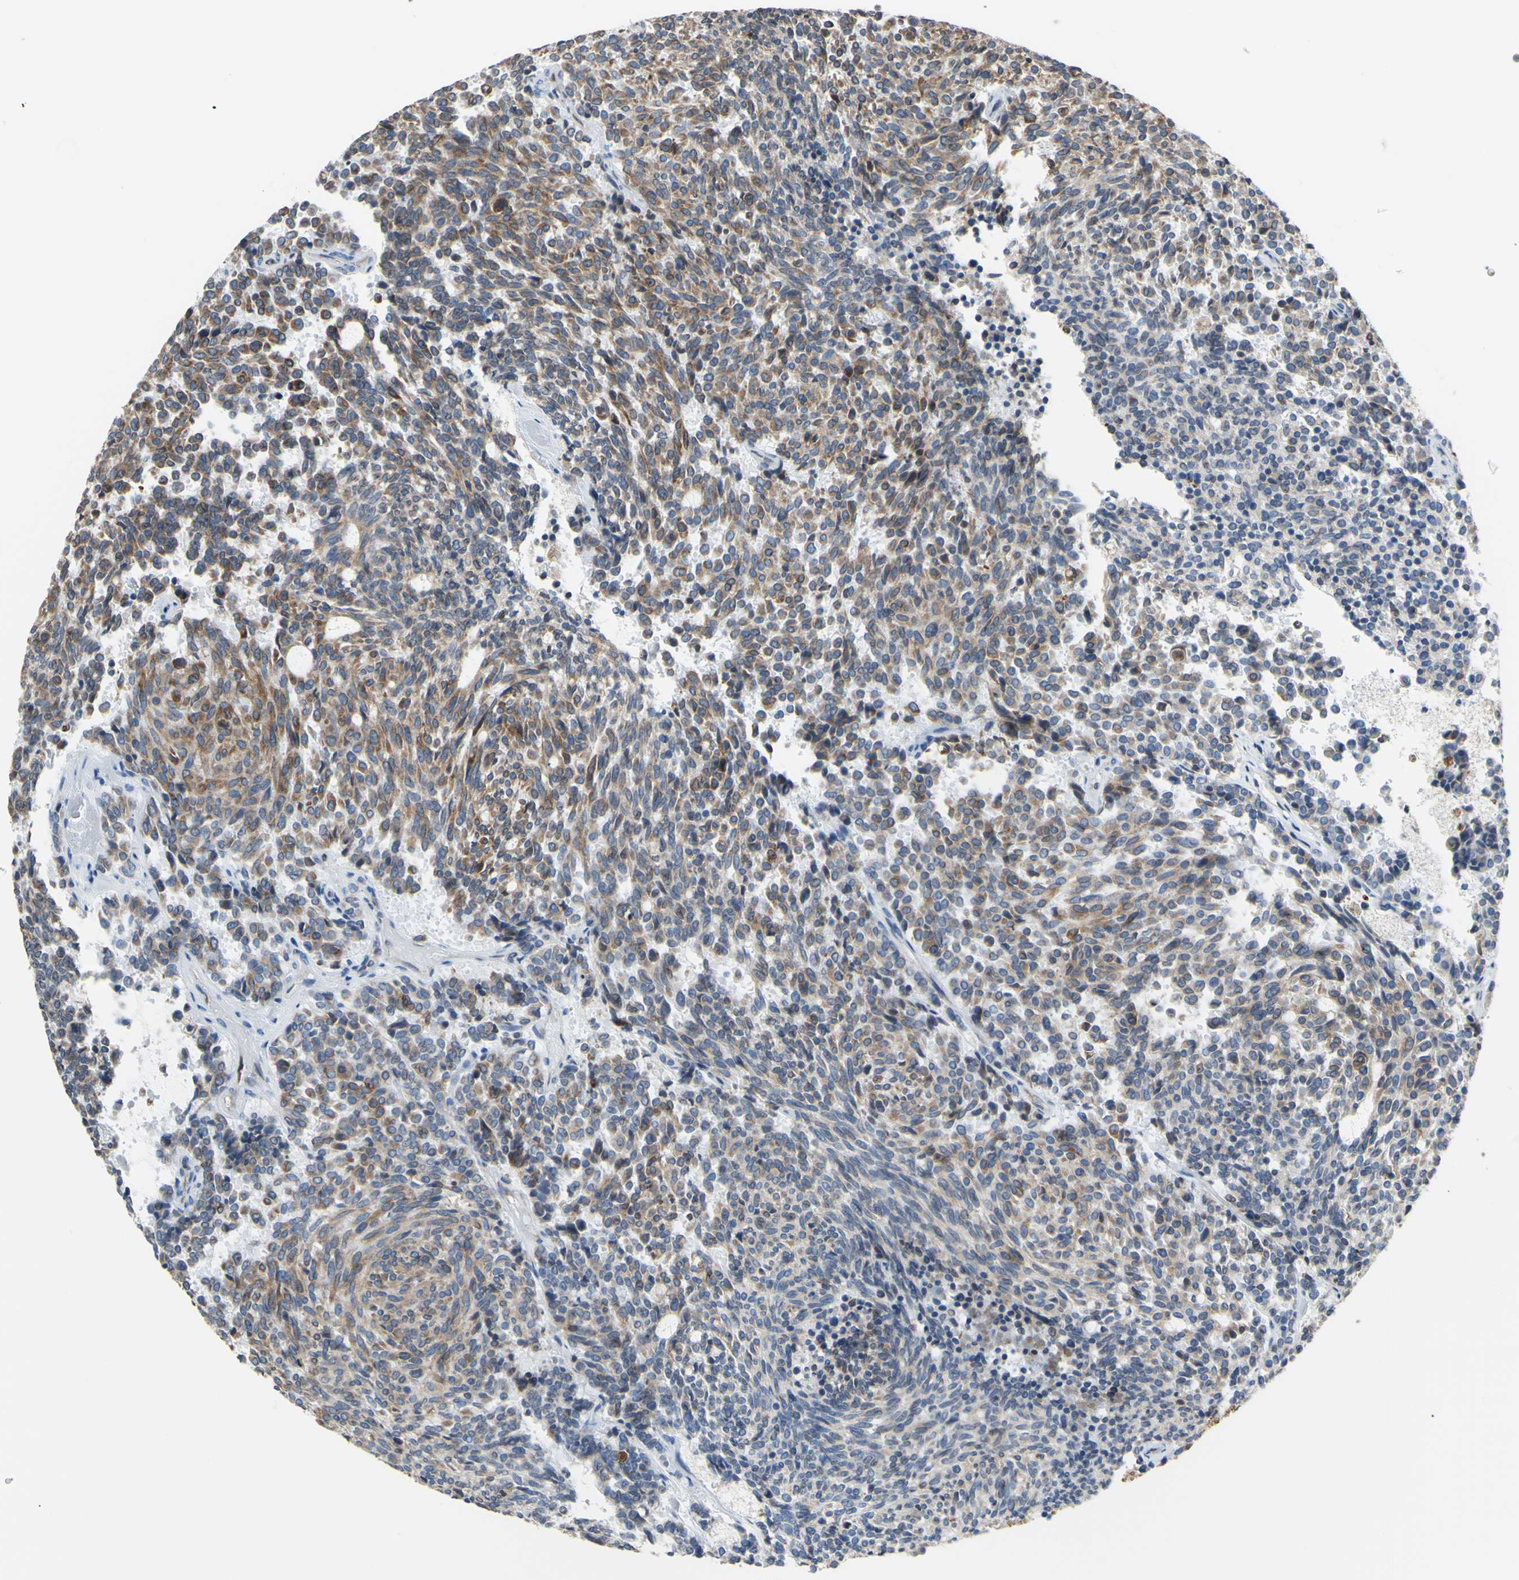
{"staining": {"intensity": "moderate", "quantity": "25%-75%", "location": "cytoplasmic/membranous"}, "tissue": "carcinoid", "cell_type": "Tumor cells", "image_type": "cancer", "snomed": [{"axis": "morphology", "description": "Carcinoid, malignant, NOS"}, {"axis": "topography", "description": "Pancreas"}], "caption": "Approximately 25%-75% of tumor cells in carcinoid (malignant) reveal moderate cytoplasmic/membranous protein positivity as visualized by brown immunohistochemical staining.", "gene": "MGST2", "patient": {"sex": "female", "age": 54}}